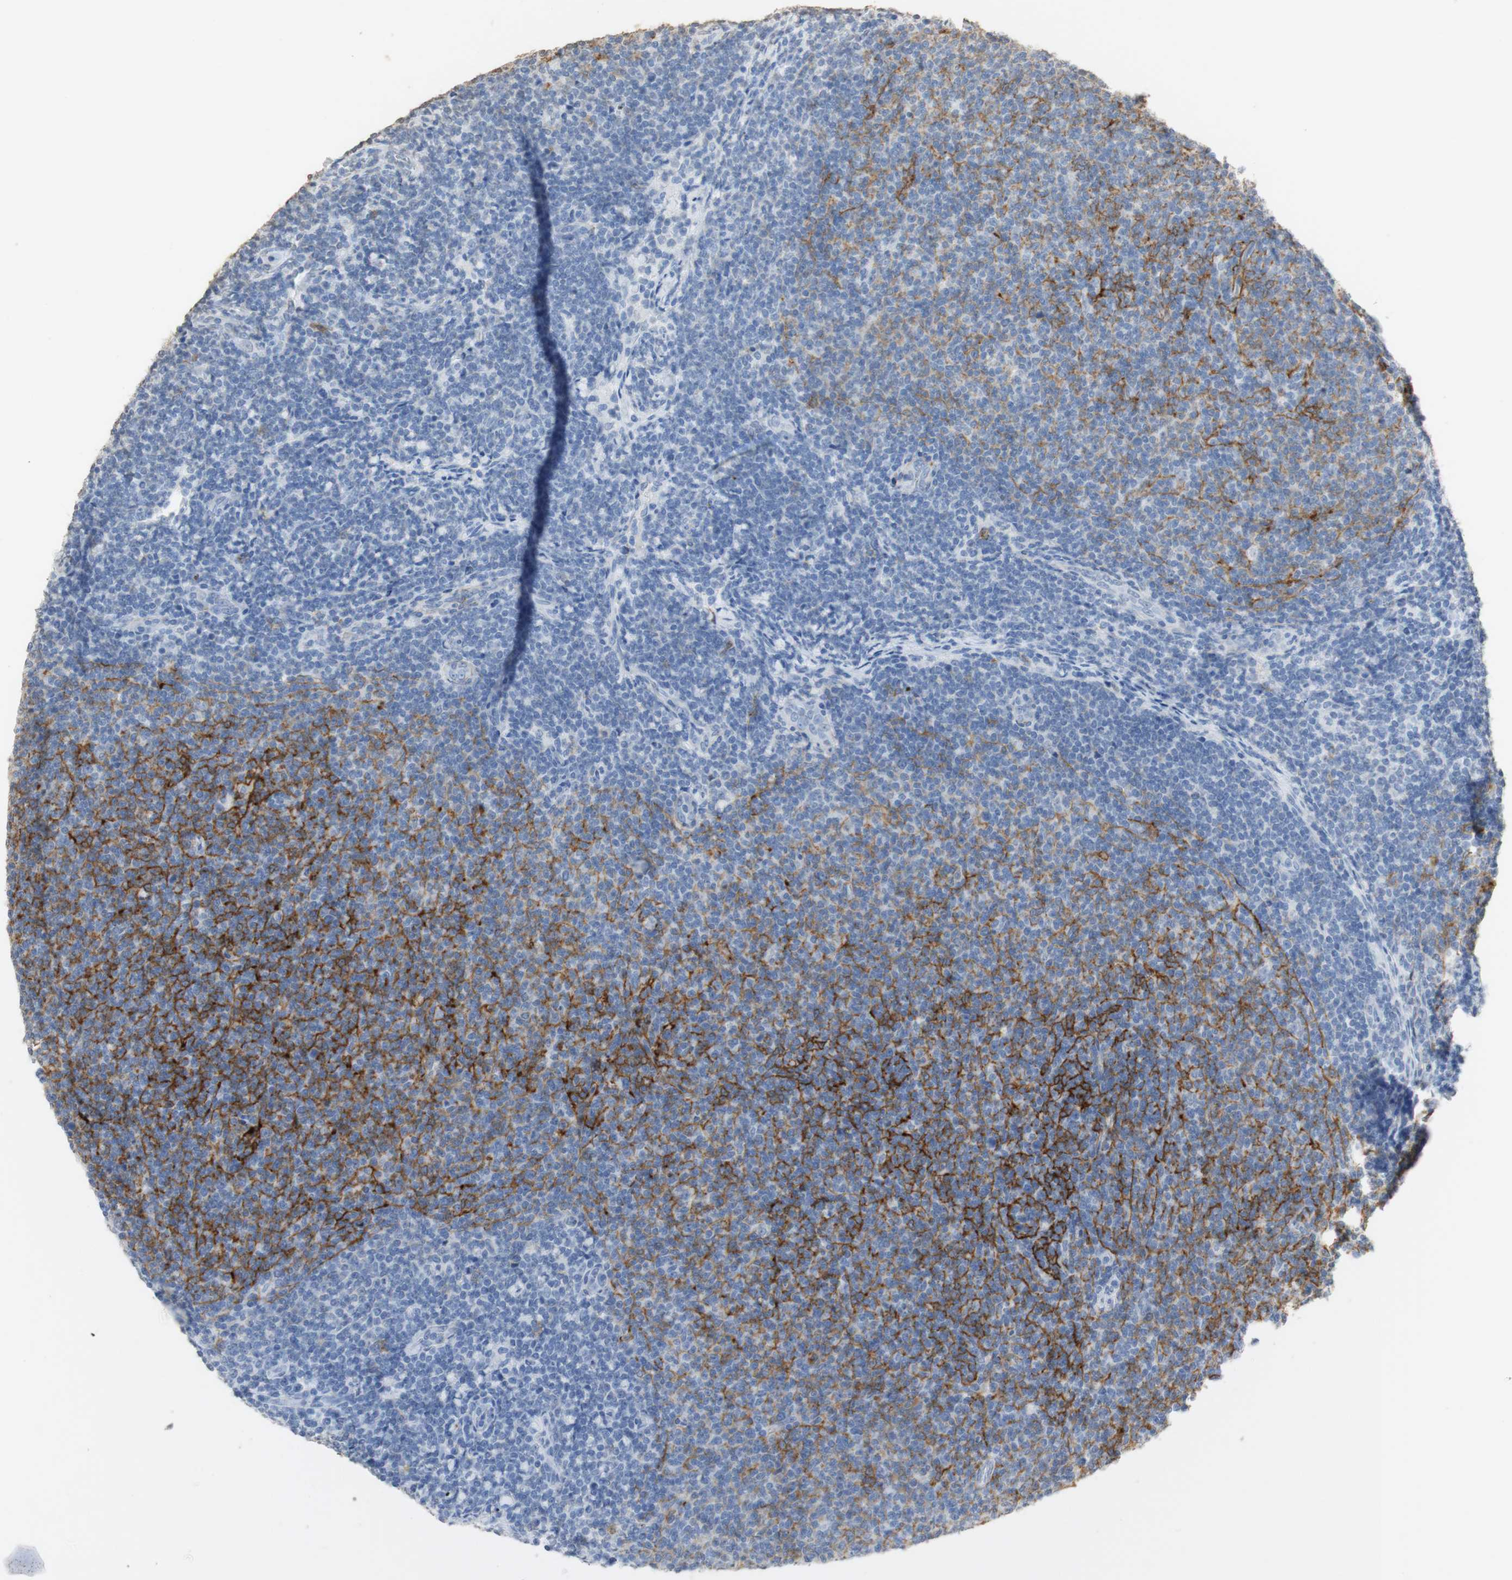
{"staining": {"intensity": "moderate", "quantity": "<25%", "location": "cytoplasmic/membranous"}, "tissue": "lymphoma", "cell_type": "Tumor cells", "image_type": "cancer", "snomed": [{"axis": "morphology", "description": "Malignant lymphoma, non-Hodgkin's type, Low grade"}, {"axis": "topography", "description": "Lymph node"}], "caption": "The image demonstrates immunohistochemical staining of malignant lymphoma, non-Hodgkin's type (low-grade). There is moderate cytoplasmic/membranous positivity is identified in about <25% of tumor cells. (Stains: DAB (3,3'-diaminobenzidine) in brown, nuclei in blue, Microscopy: brightfield microscopy at high magnification).", "gene": "L1CAM", "patient": {"sex": "male", "age": 66}}